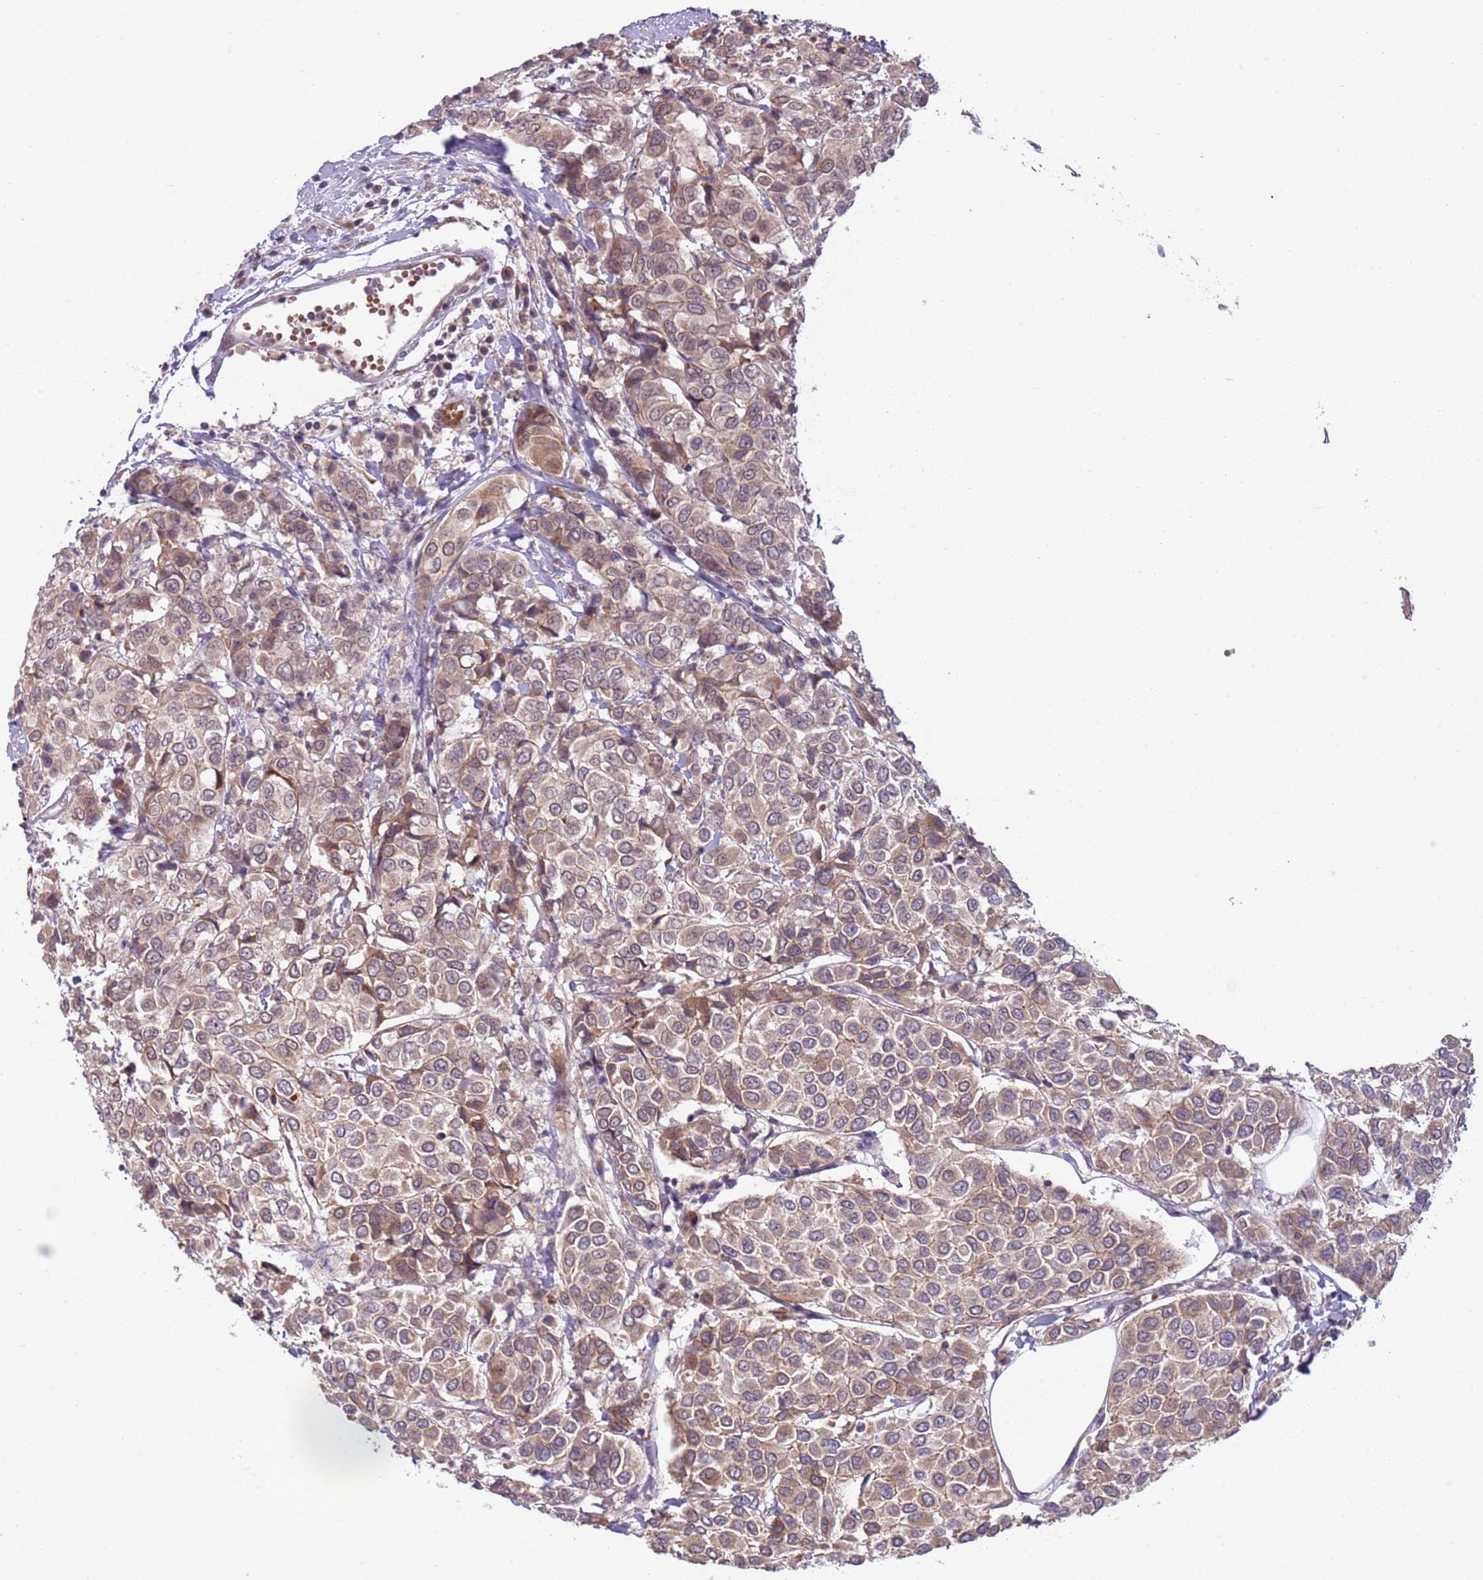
{"staining": {"intensity": "moderate", "quantity": ">75%", "location": "cytoplasmic/membranous"}, "tissue": "breast cancer", "cell_type": "Tumor cells", "image_type": "cancer", "snomed": [{"axis": "morphology", "description": "Duct carcinoma"}, {"axis": "topography", "description": "Breast"}], "caption": "Breast infiltrating ductal carcinoma tissue shows moderate cytoplasmic/membranous positivity in about >75% of tumor cells, visualized by immunohistochemistry.", "gene": "TM2D1", "patient": {"sex": "female", "age": 55}}